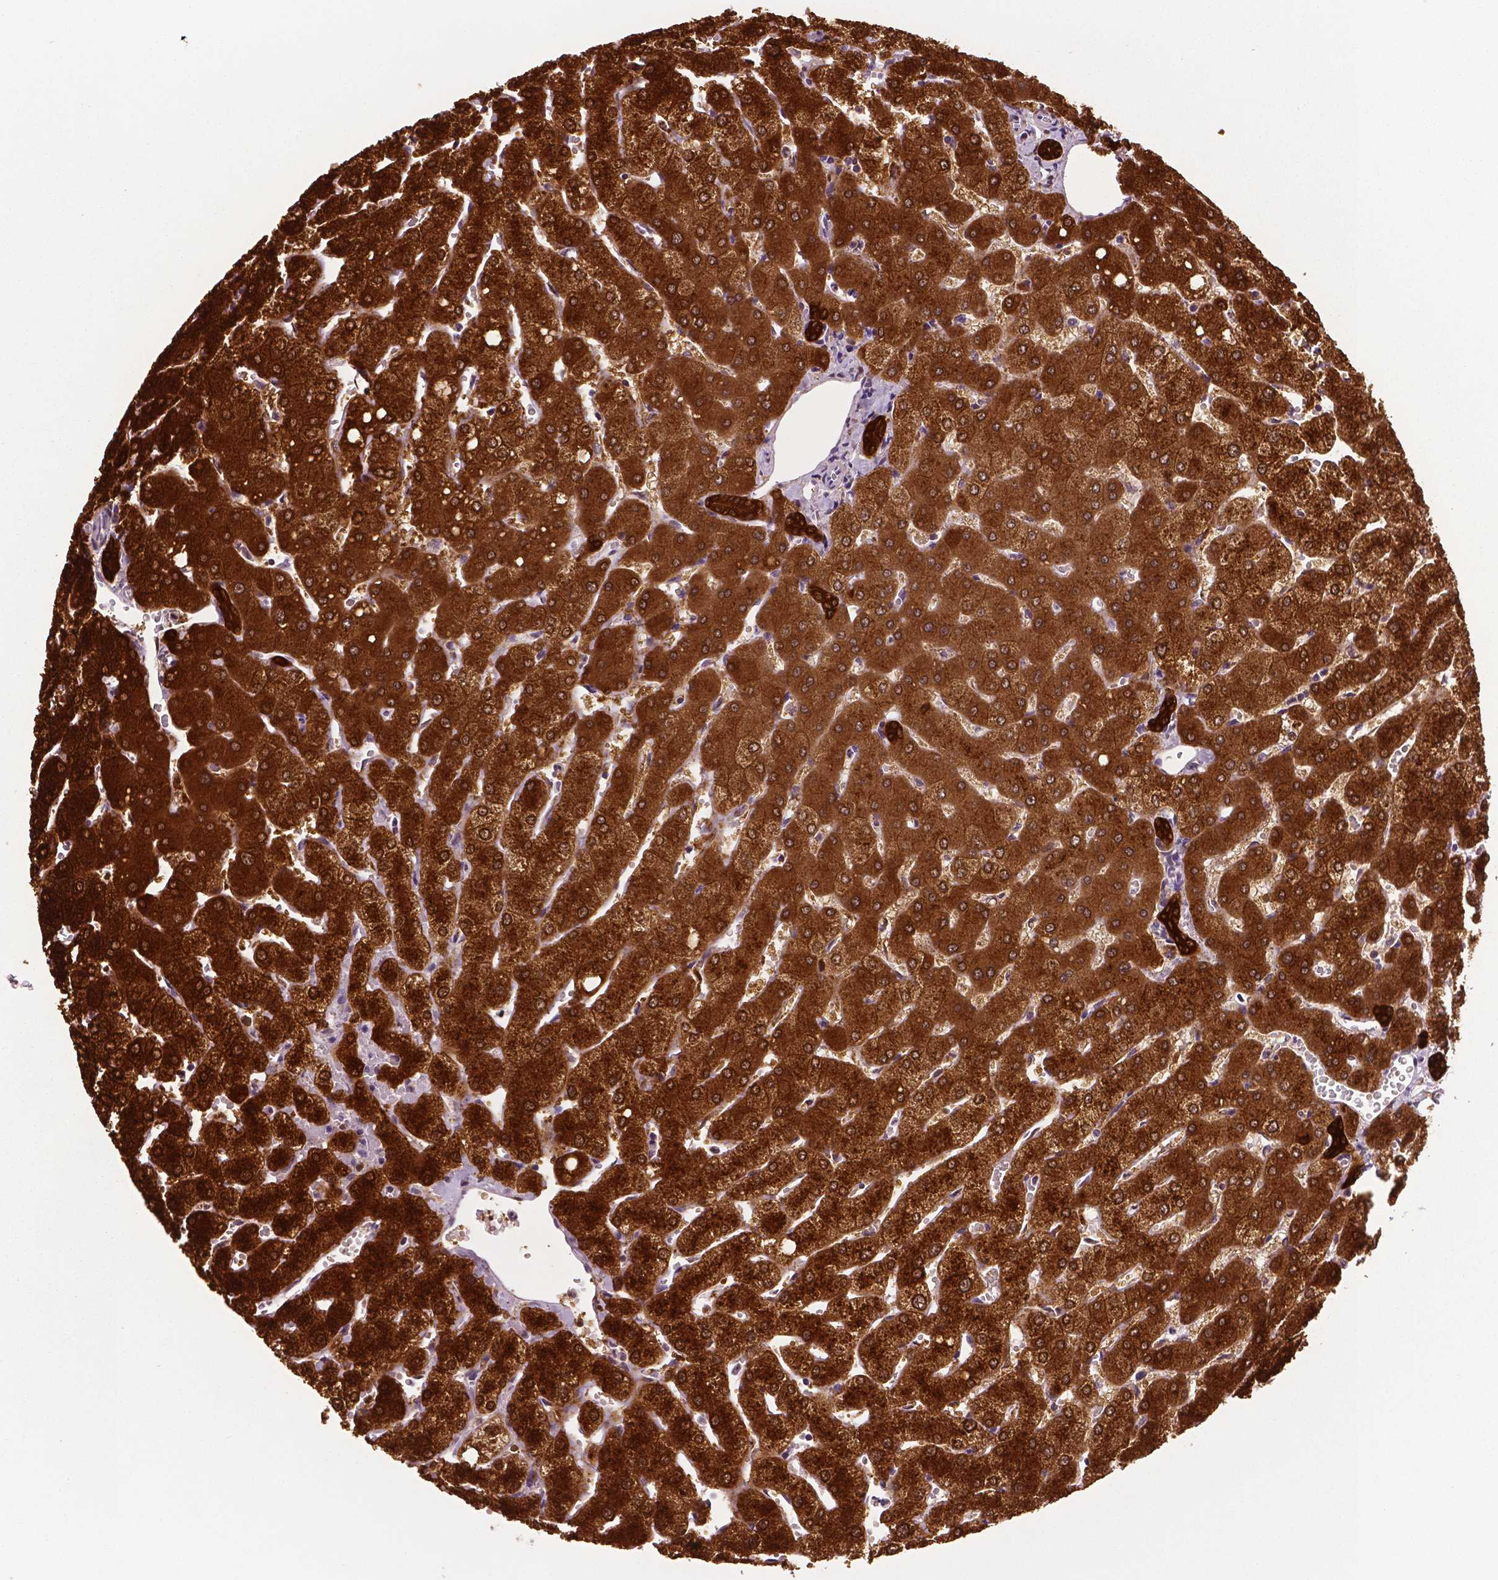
{"staining": {"intensity": "strong", "quantity": ">75%", "location": "cytoplasmic/membranous"}, "tissue": "liver", "cell_type": "Cholangiocytes", "image_type": "normal", "snomed": [{"axis": "morphology", "description": "Normal tissue, NOS"}, {"axis": "topography", "description": "Liver"}], "caption": "Liver was stained to show a protein in brown. There is high levels of strong cytoplasmic/membranous staining in about >75% of cholangiocytes.", "gene": "PHGDH", "patient": {"sex": "female", "age": 54}}